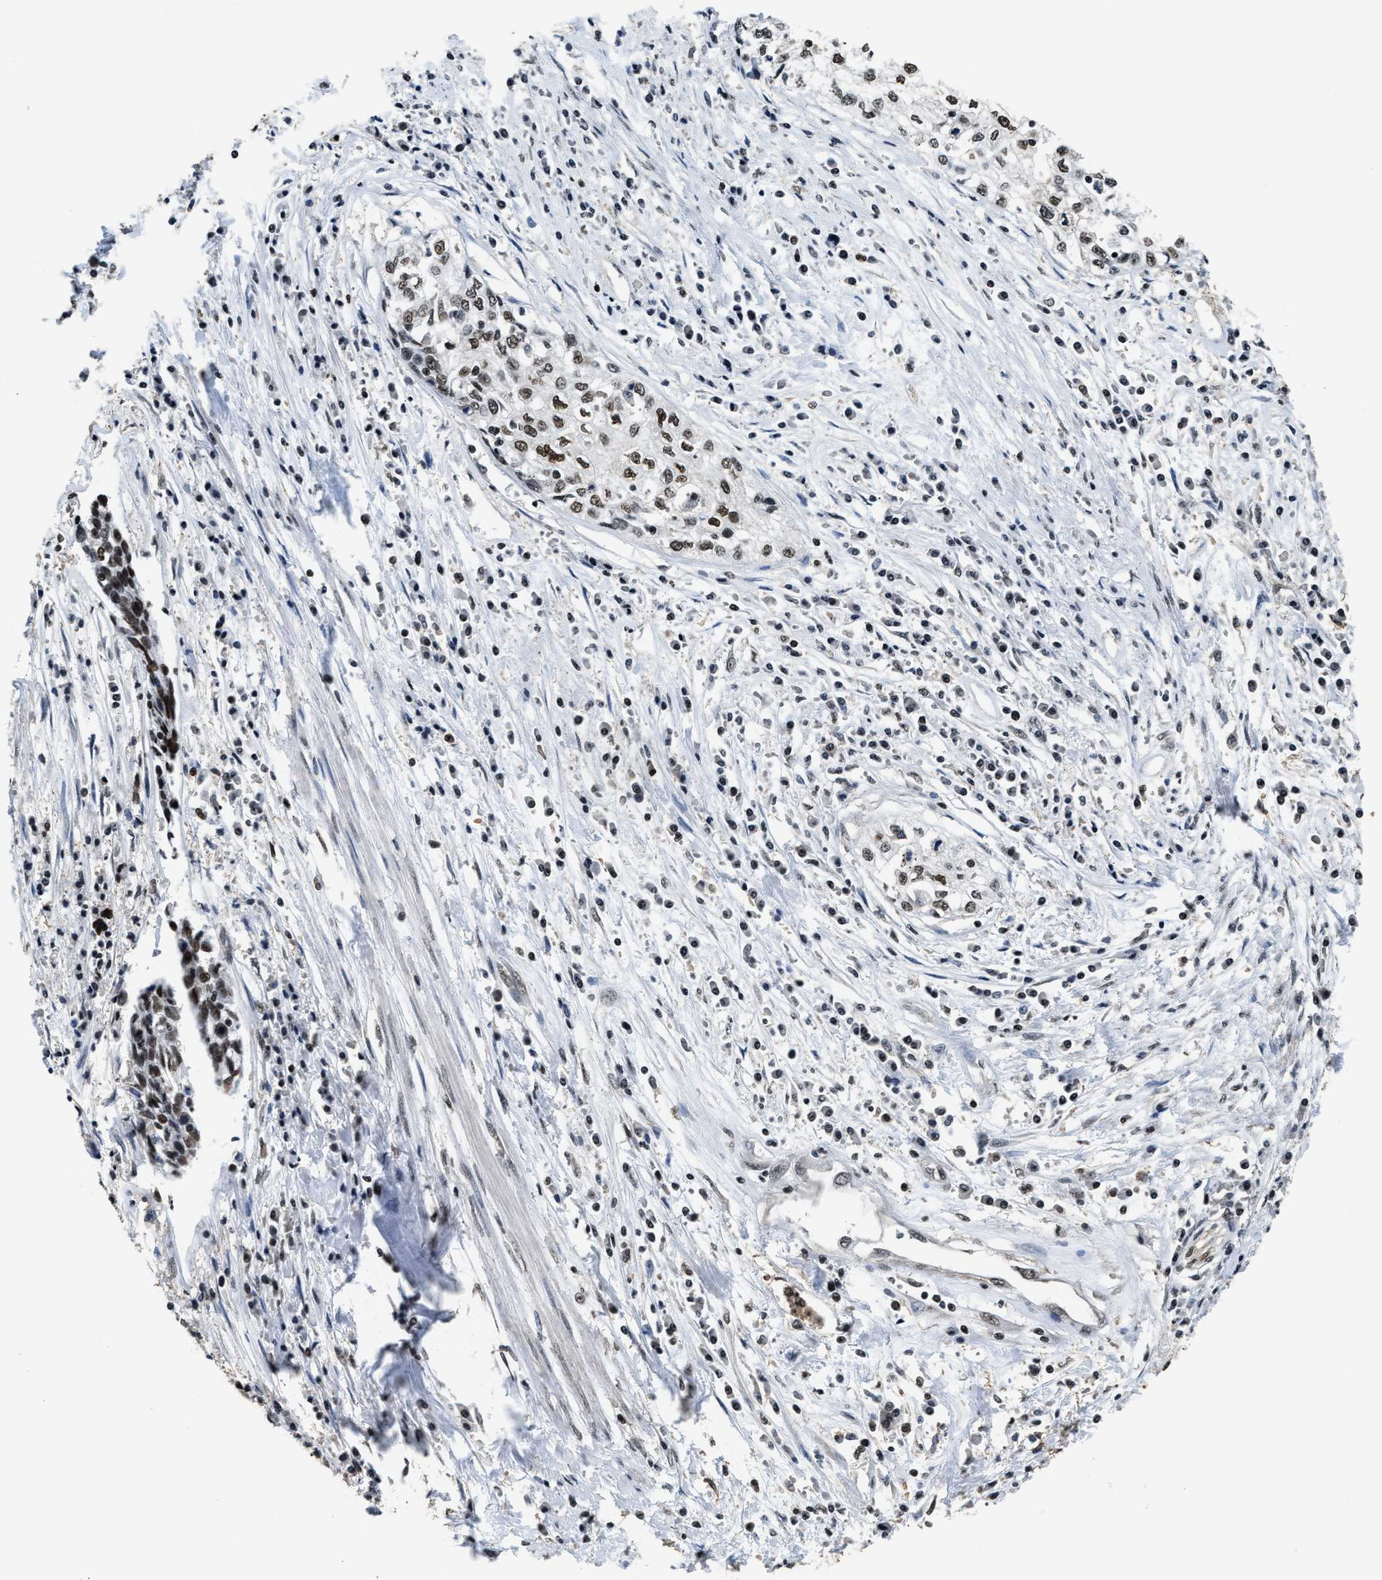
{"staining": {"intensity": "moderate", "quantity": ">75%", "location": "nuclear"}, "tissue": "cervical cancer", "cell_type": "Tumor cells", "image_type": "cancer", "snomed": [{"axis": "morphology", "description": "Squamous cell carcinoma, NOS"}, {"axis": "topography", "description": "Cervix"}], "caption": "IHC of human cervical squamous cell carcinoma demonstrates medium levels of moderate nuclear positivity in approximately >75% of tumor cells.", "gene": "RAD21", "patient": {"sex": "female", "age": 57}}